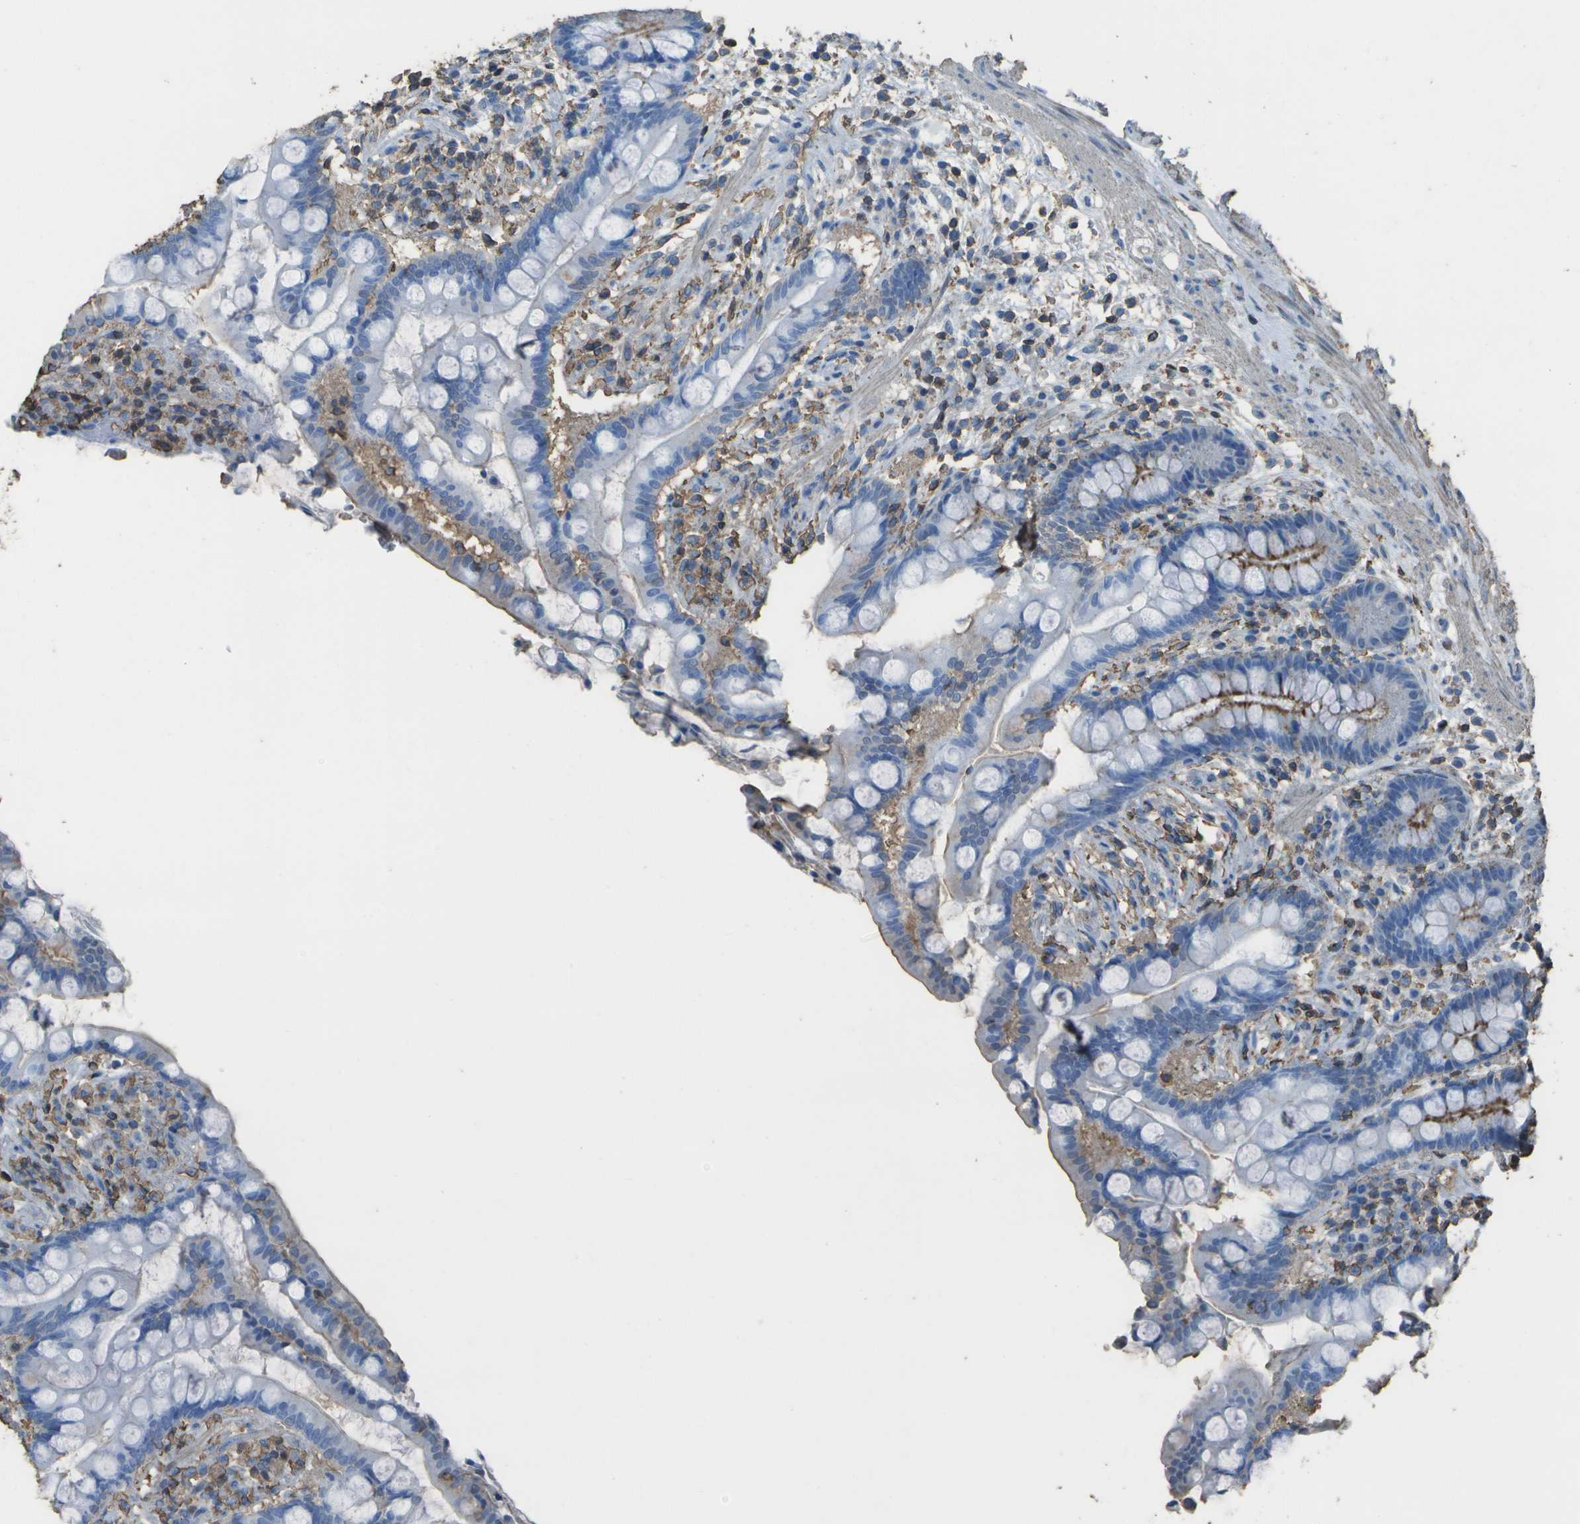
{"staining": {"intensity": "weak", "quantity": ">75%", "location": "cytoplasmic/membranous"}, "tissue": "colon", "cell_type": "Endothelial cells", "image_type": "normal", "snomed": [{"axis": "morphology", "description": "Normal tissue, NOS"}, {"axis": "topography", "description": "Colon"}], "caption": "Colon stained with IHC demonstrates weak cytoplasmic/membranous staining in about >75% of endothelial cells. The protein of interest is shown in brown color, while the nuclei are stained blue.", "gene": "CYP4F11", "patient": {"sex": "male", "age": 73}}